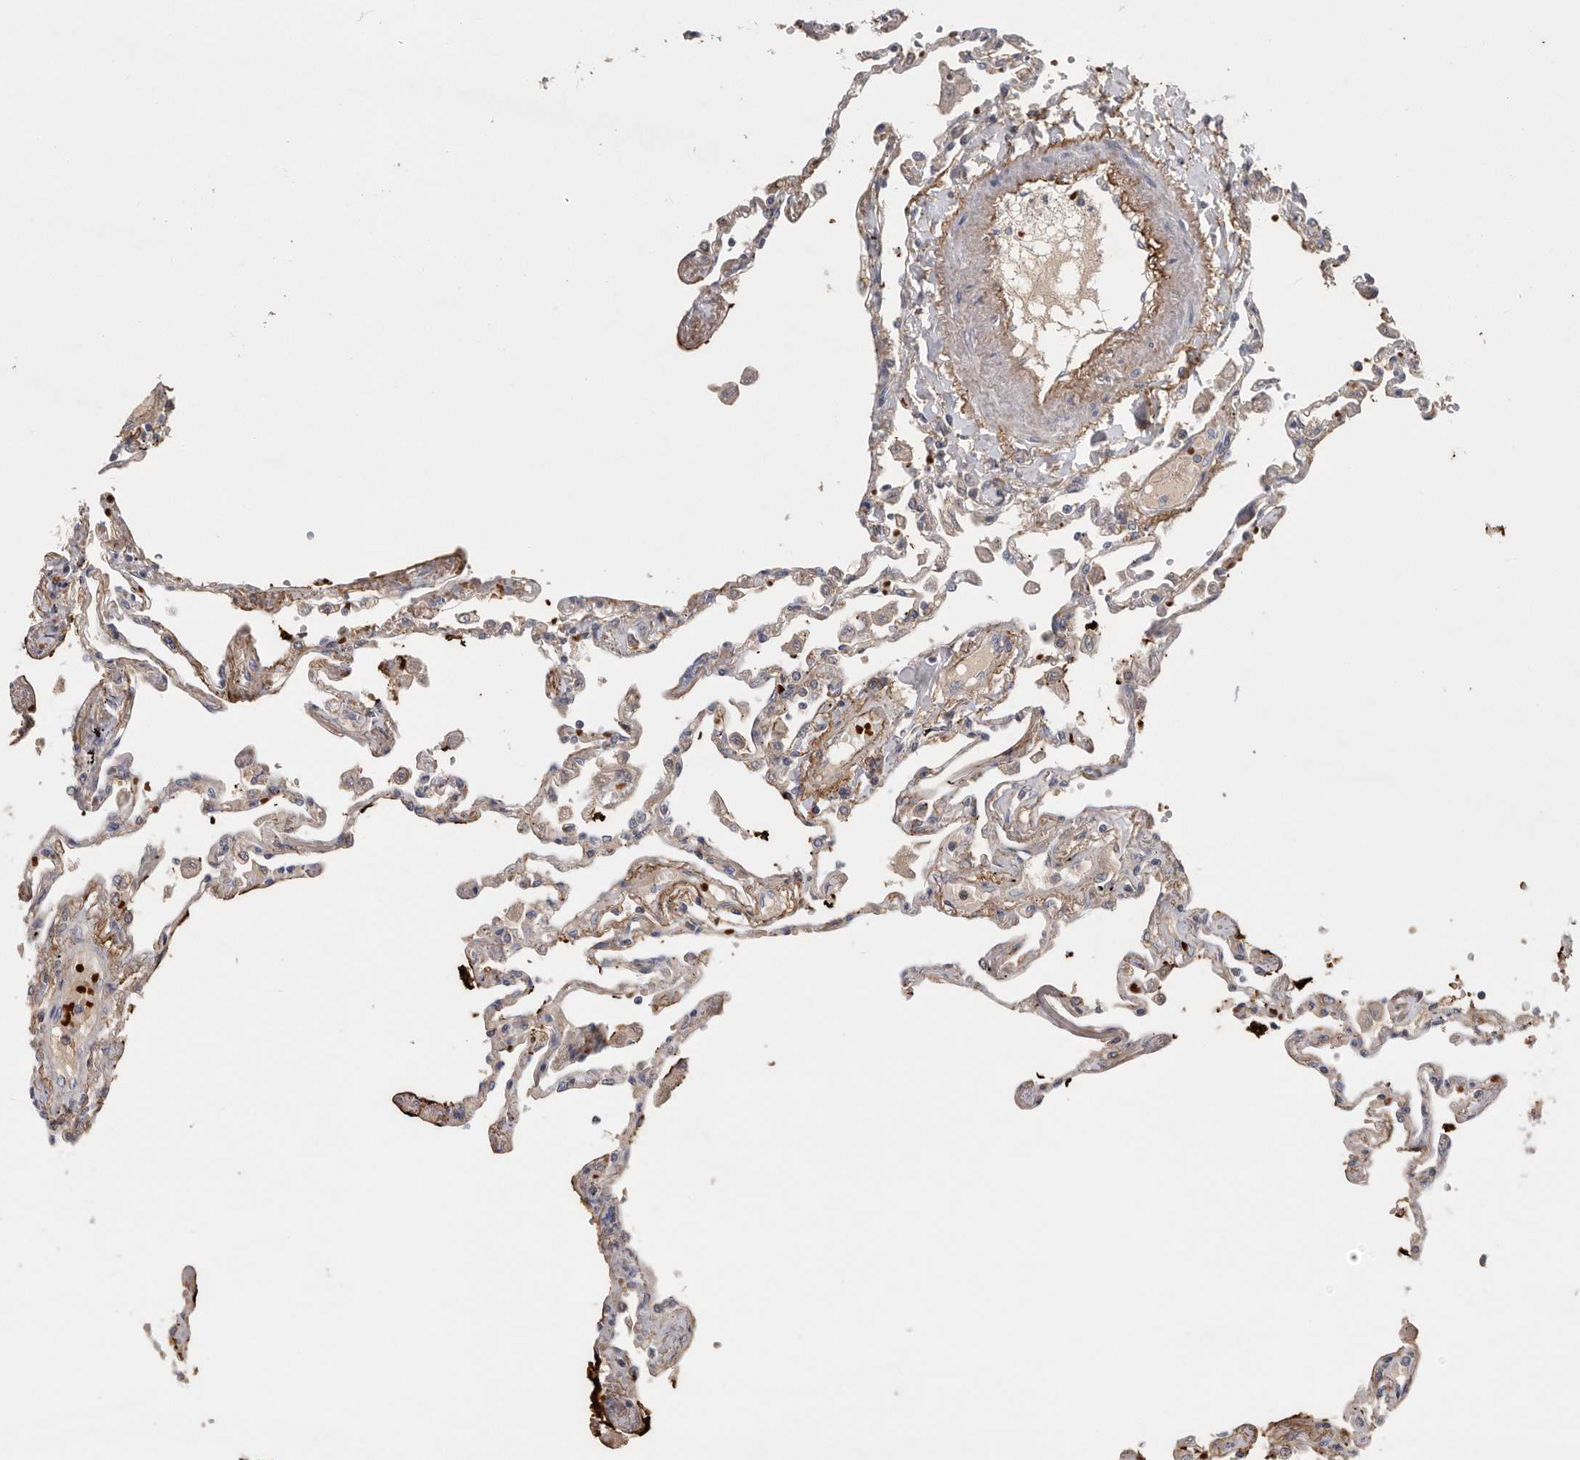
{"staining": {"intensity": "weak", "quantity": "25%-75%", "location": "cytoplasmic/membranous"}, "tissue": "lung", "cell_type": "Alveolar cells", "image_type": "normal", "snomed": [{"axis": "morphology", "description": "Normal tissue, NOS"}, {"axis": "topography", "description": "Lung"}], "caption": "Lung stained for a protein reveals weak cytoplasmic/membranous positivity in alveolar cells.", "gene": "CFAP298", "patient": {"sex": "female", "age": 67}}